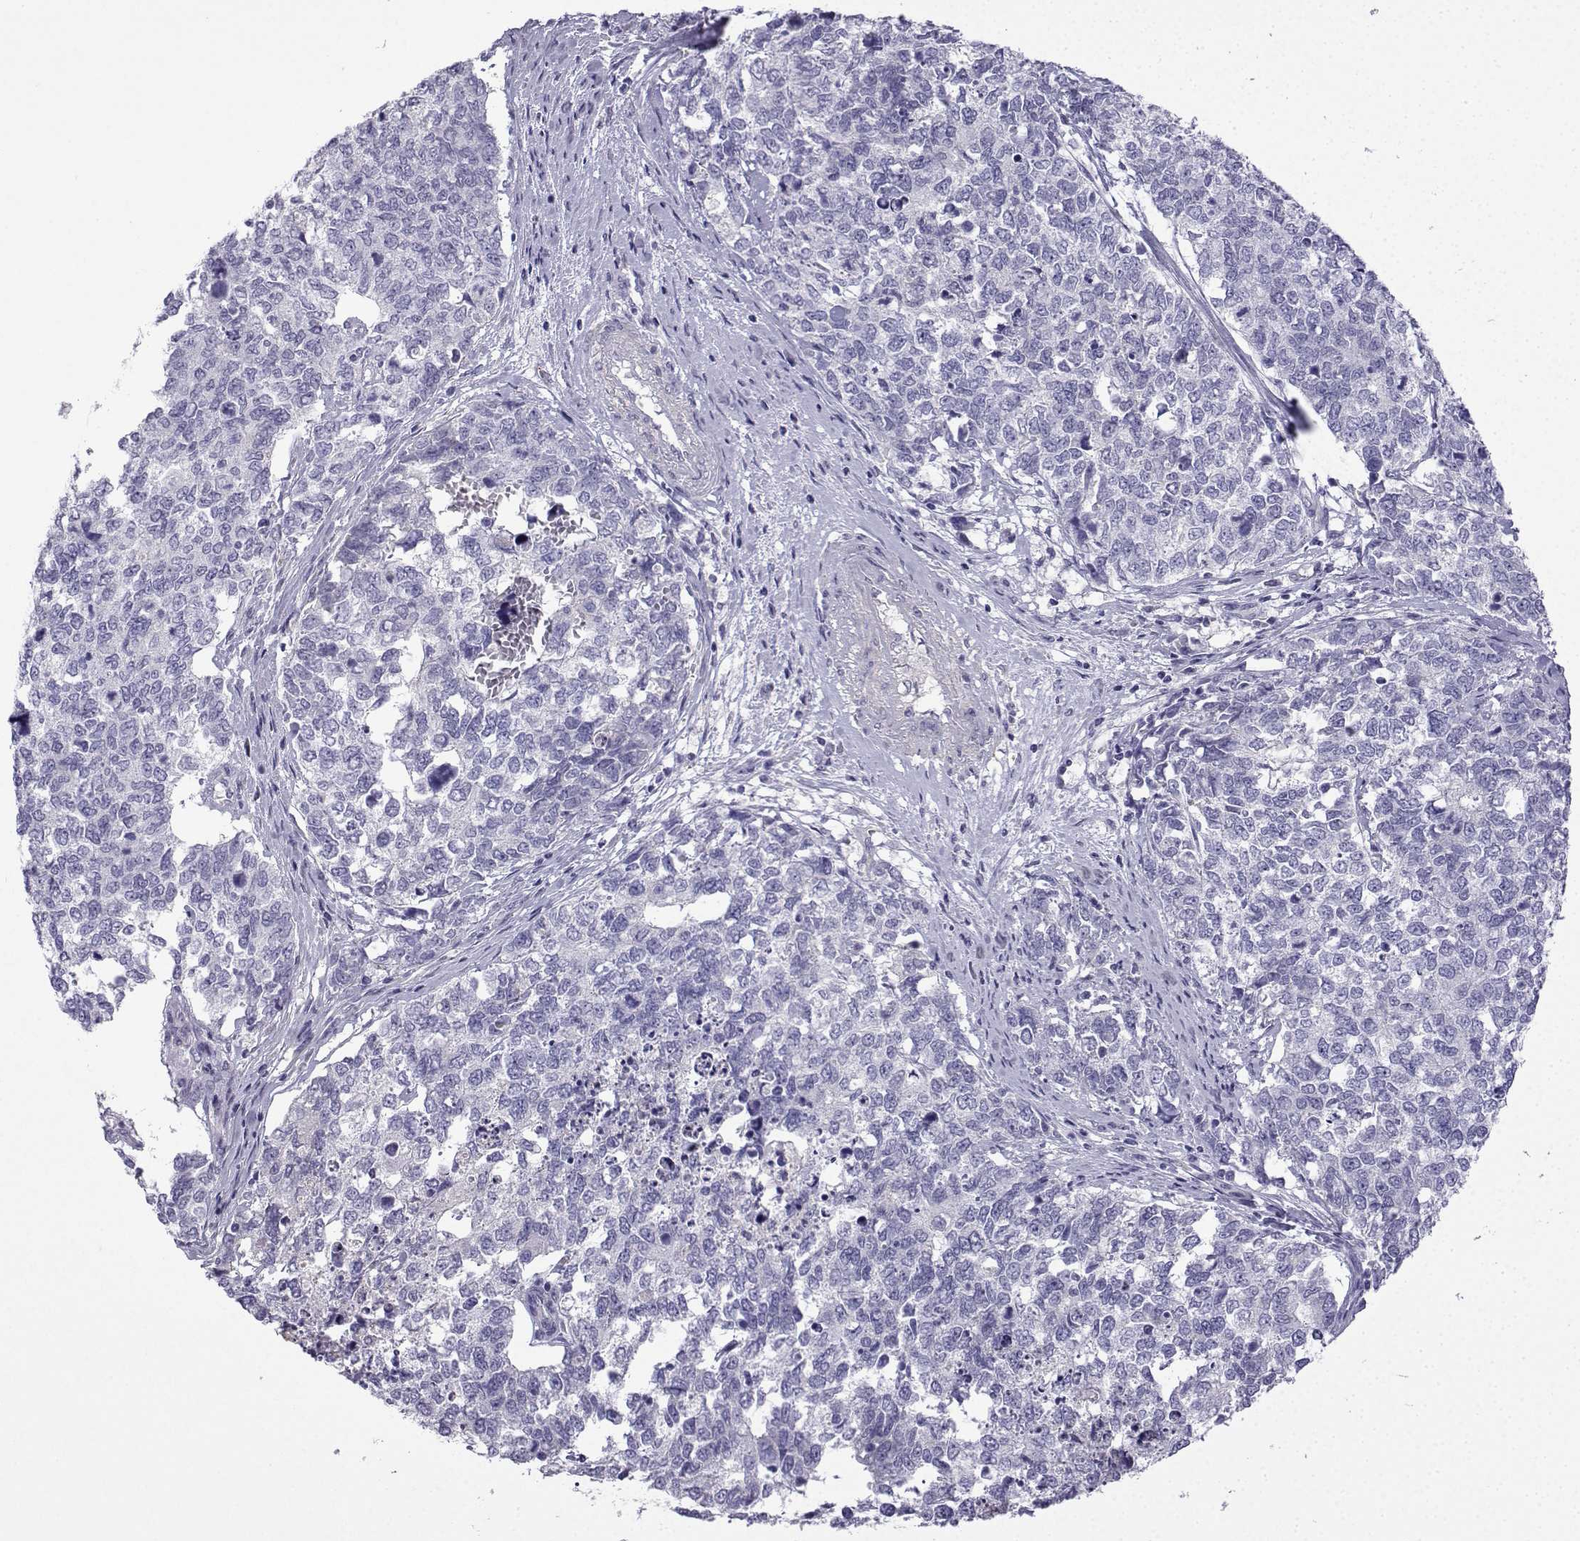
{"staining": {"intensity": "negative", "quantity": "none", "location": "none"}, "tissue": "cervical cancer", "cell_type": "Tumor cells", "image_type": "cancer", "snomed": [{"axis": "morphology", "description": "Squamous cell carcinoma, NOS"}, {"axis": "topography", "description": "Cervix"}], "caption": "Cervical cancer was stained to show a protein in brown. There is no significant staining in tumor cells. (Stains: DAB IHC with hematoxylin counter stain, Microscopy: brightfield microscopy at high magnification).", "gene": "SPACA7", "patient": {"sex": "female", "age": 63}}